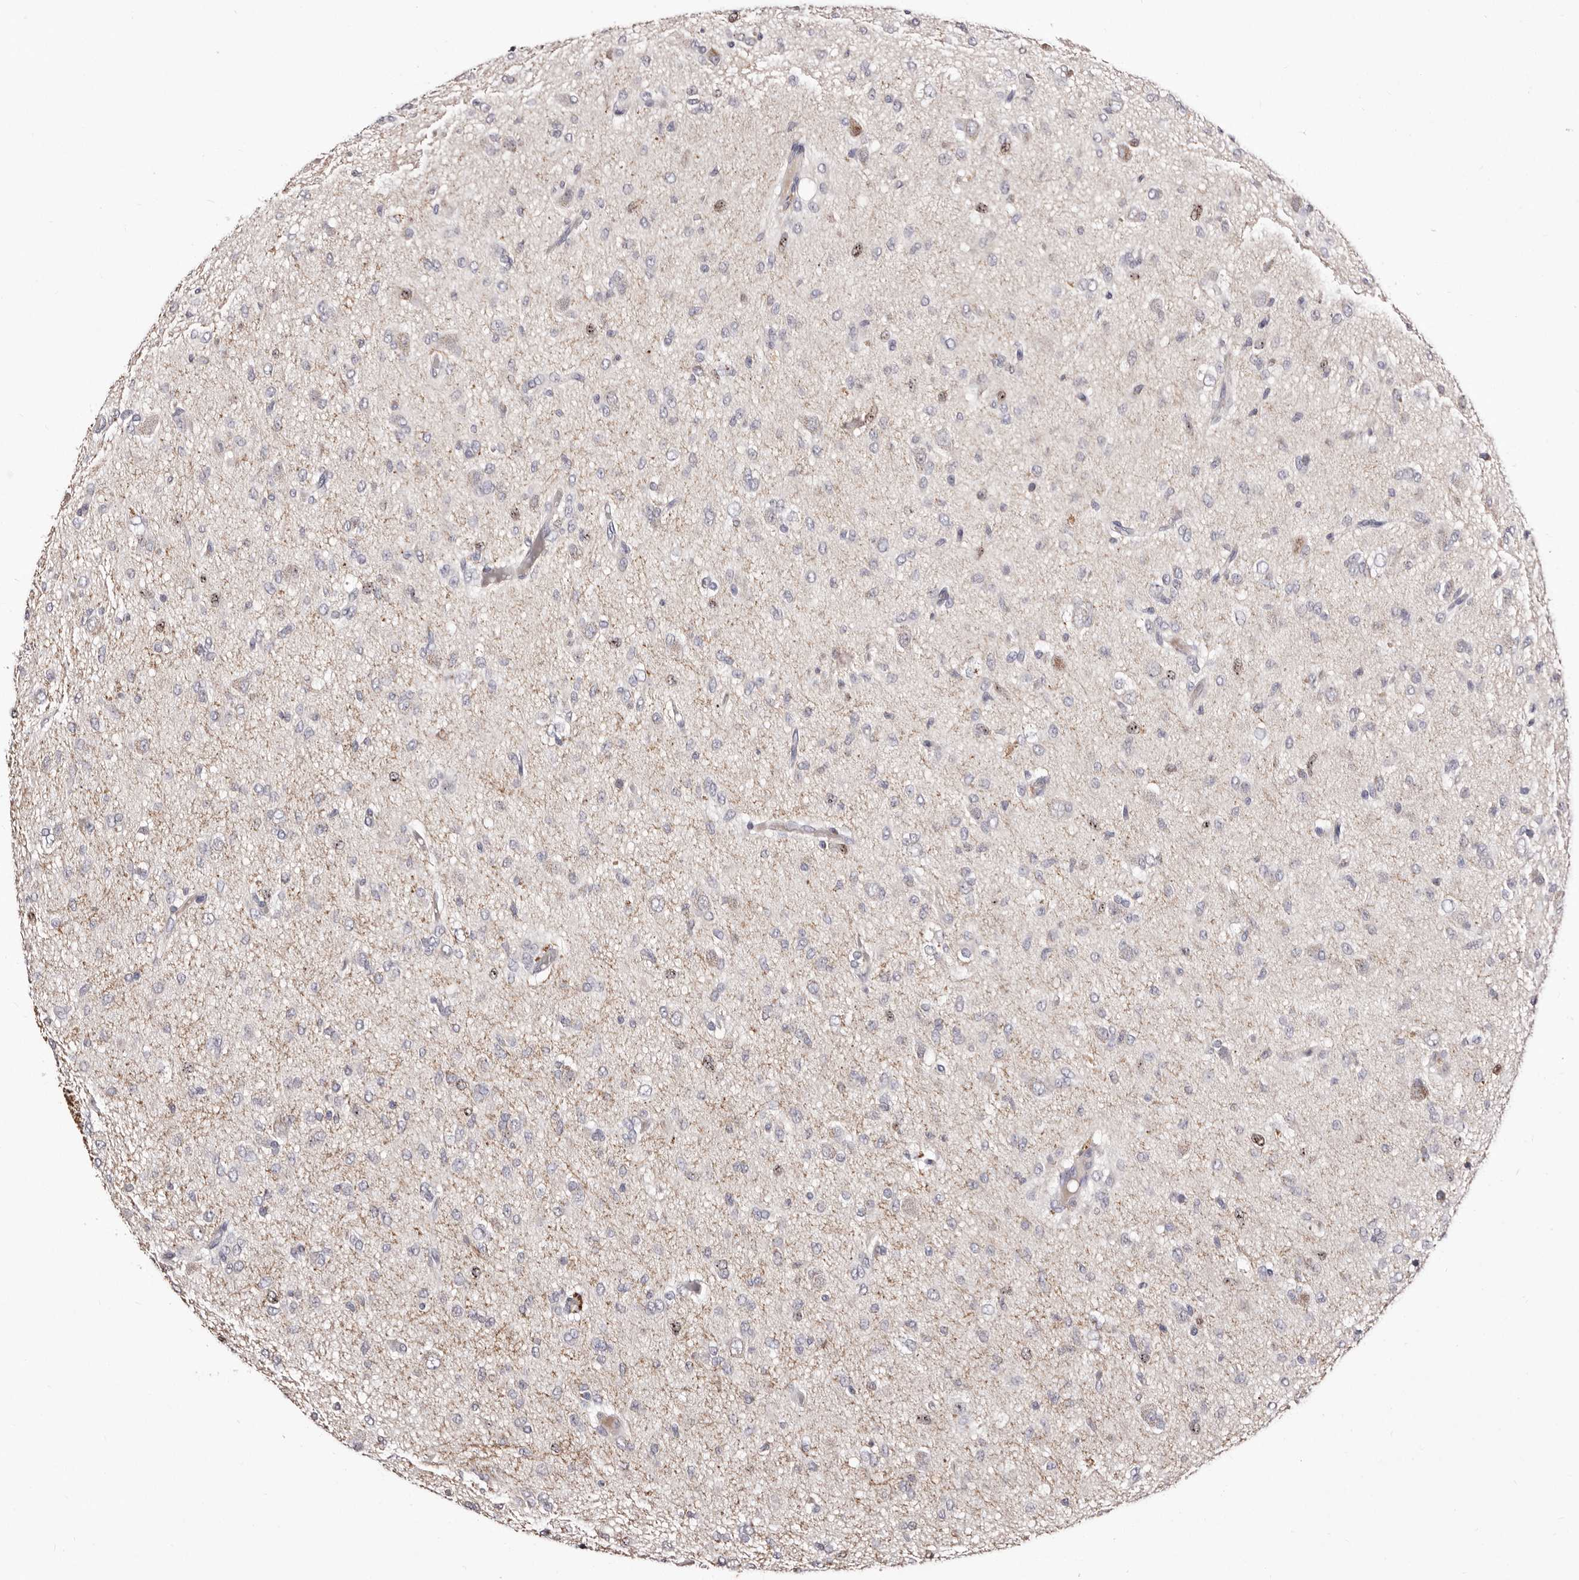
{"staining": {"intensity": "negative", "quantity": "none", "location": "none"}, "tissue": "glioma", "cell_type": "Tumor cells", "image_type": "cancer", "snomed": [{"axis": "morphology", "description": "Glioma, malignant, High grade"}, {"axis": "topography", "description": "Brain"}], "caption": "An image of human glioma is negative for staining in tumor cells.", "gene": "CDCA8", "patient": {"sex": "female", "age": 59}}